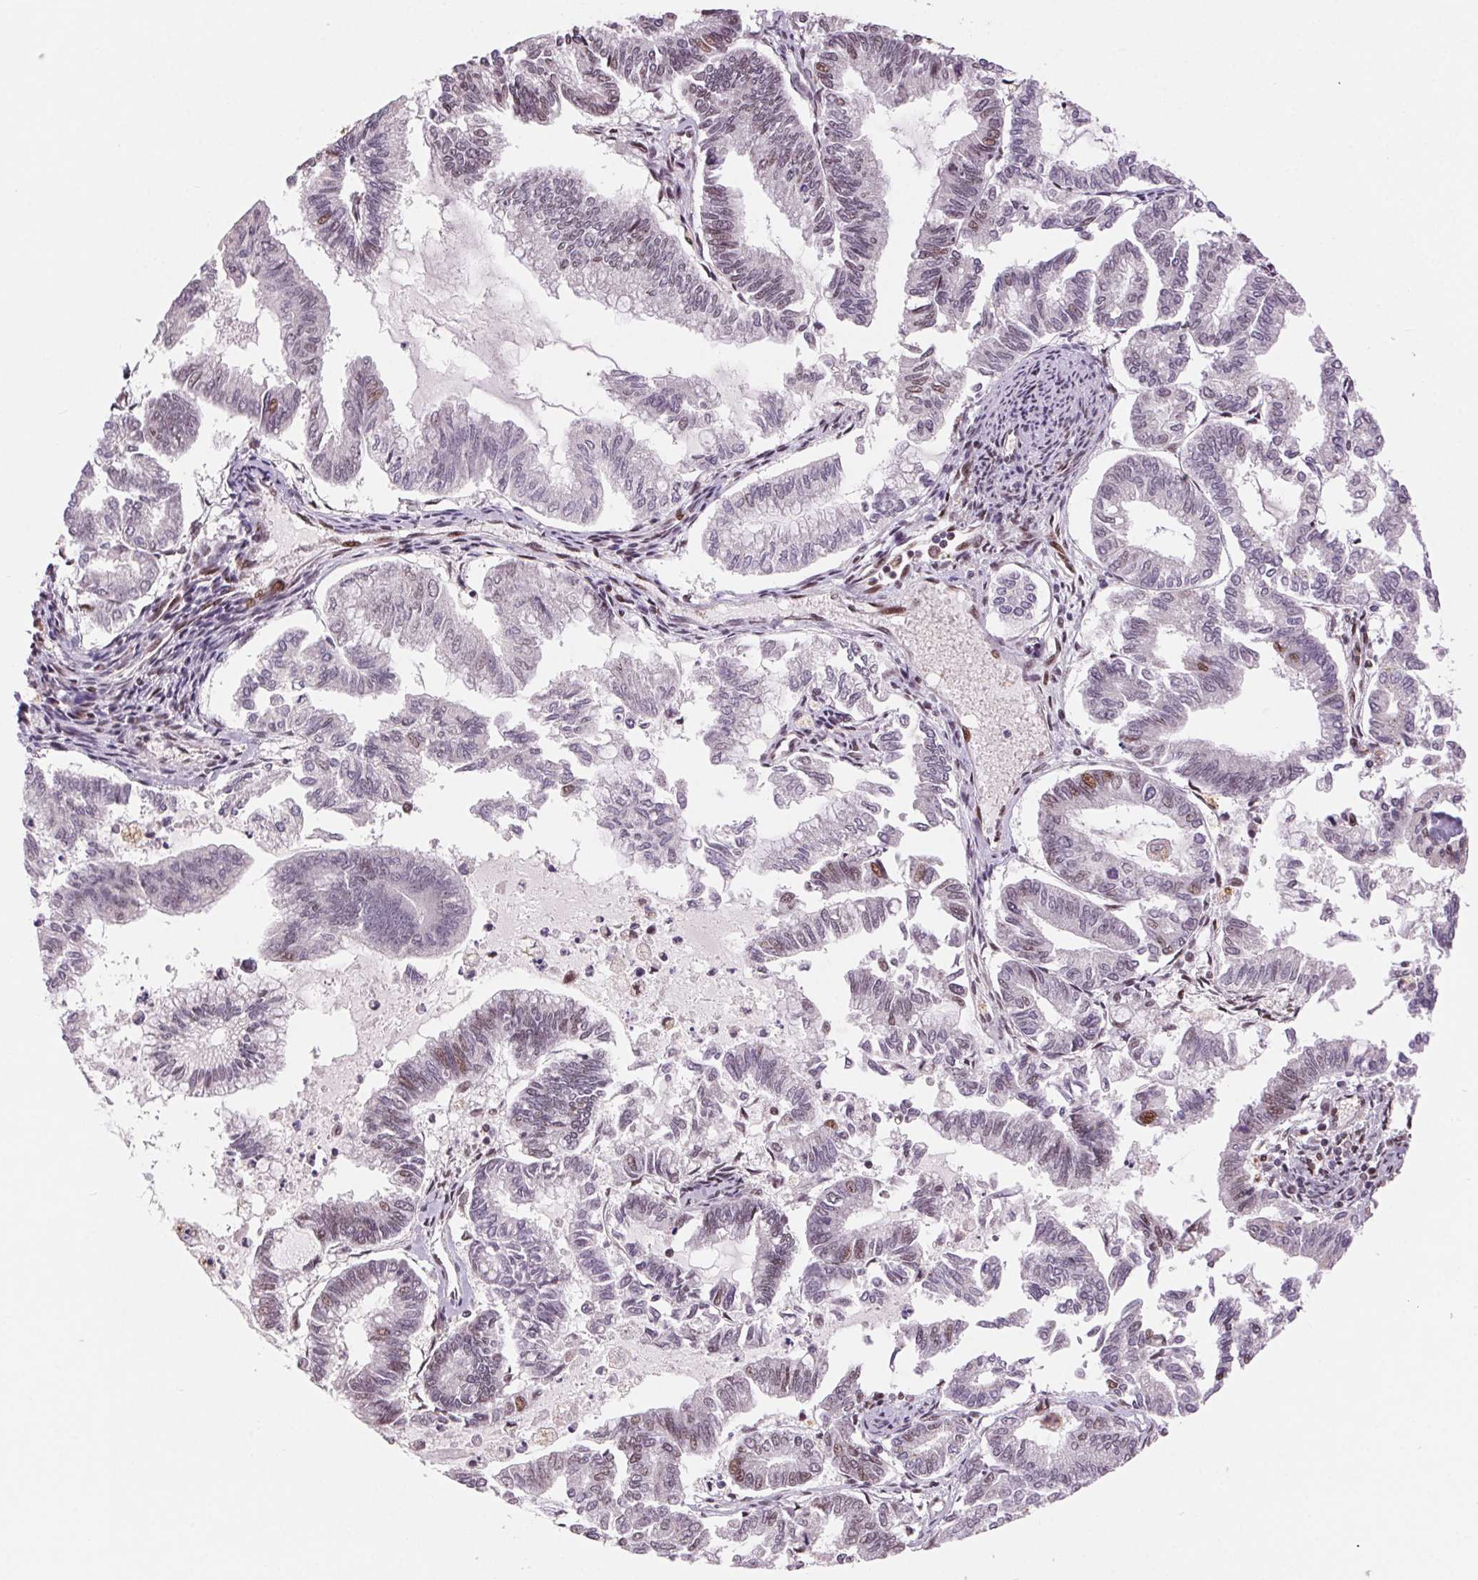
{"staining": {"intensity": "moderate", "quantity": "25%-75%", "location": "nuclear"}, "tissue": "endometrial cancer", "cell_type": "Tumor cells", "image_type": "cancer", "snomed": [{"axis": "morphology", "description": "Adenocarcinoma, NOS"}, {"axis": "topography", "description": "Endometrium"}], "caption": "Protein positivity by immunohistochemistry (IHC) demonstrates moderate nuclear expression in about 25%-75% of tumor cells in adenocarcinoma (endometrial). (IHC, brightfield microscopy, high magnification).", "gene": "RAD23A", "patient": {"sex": "female", "age": 79}}